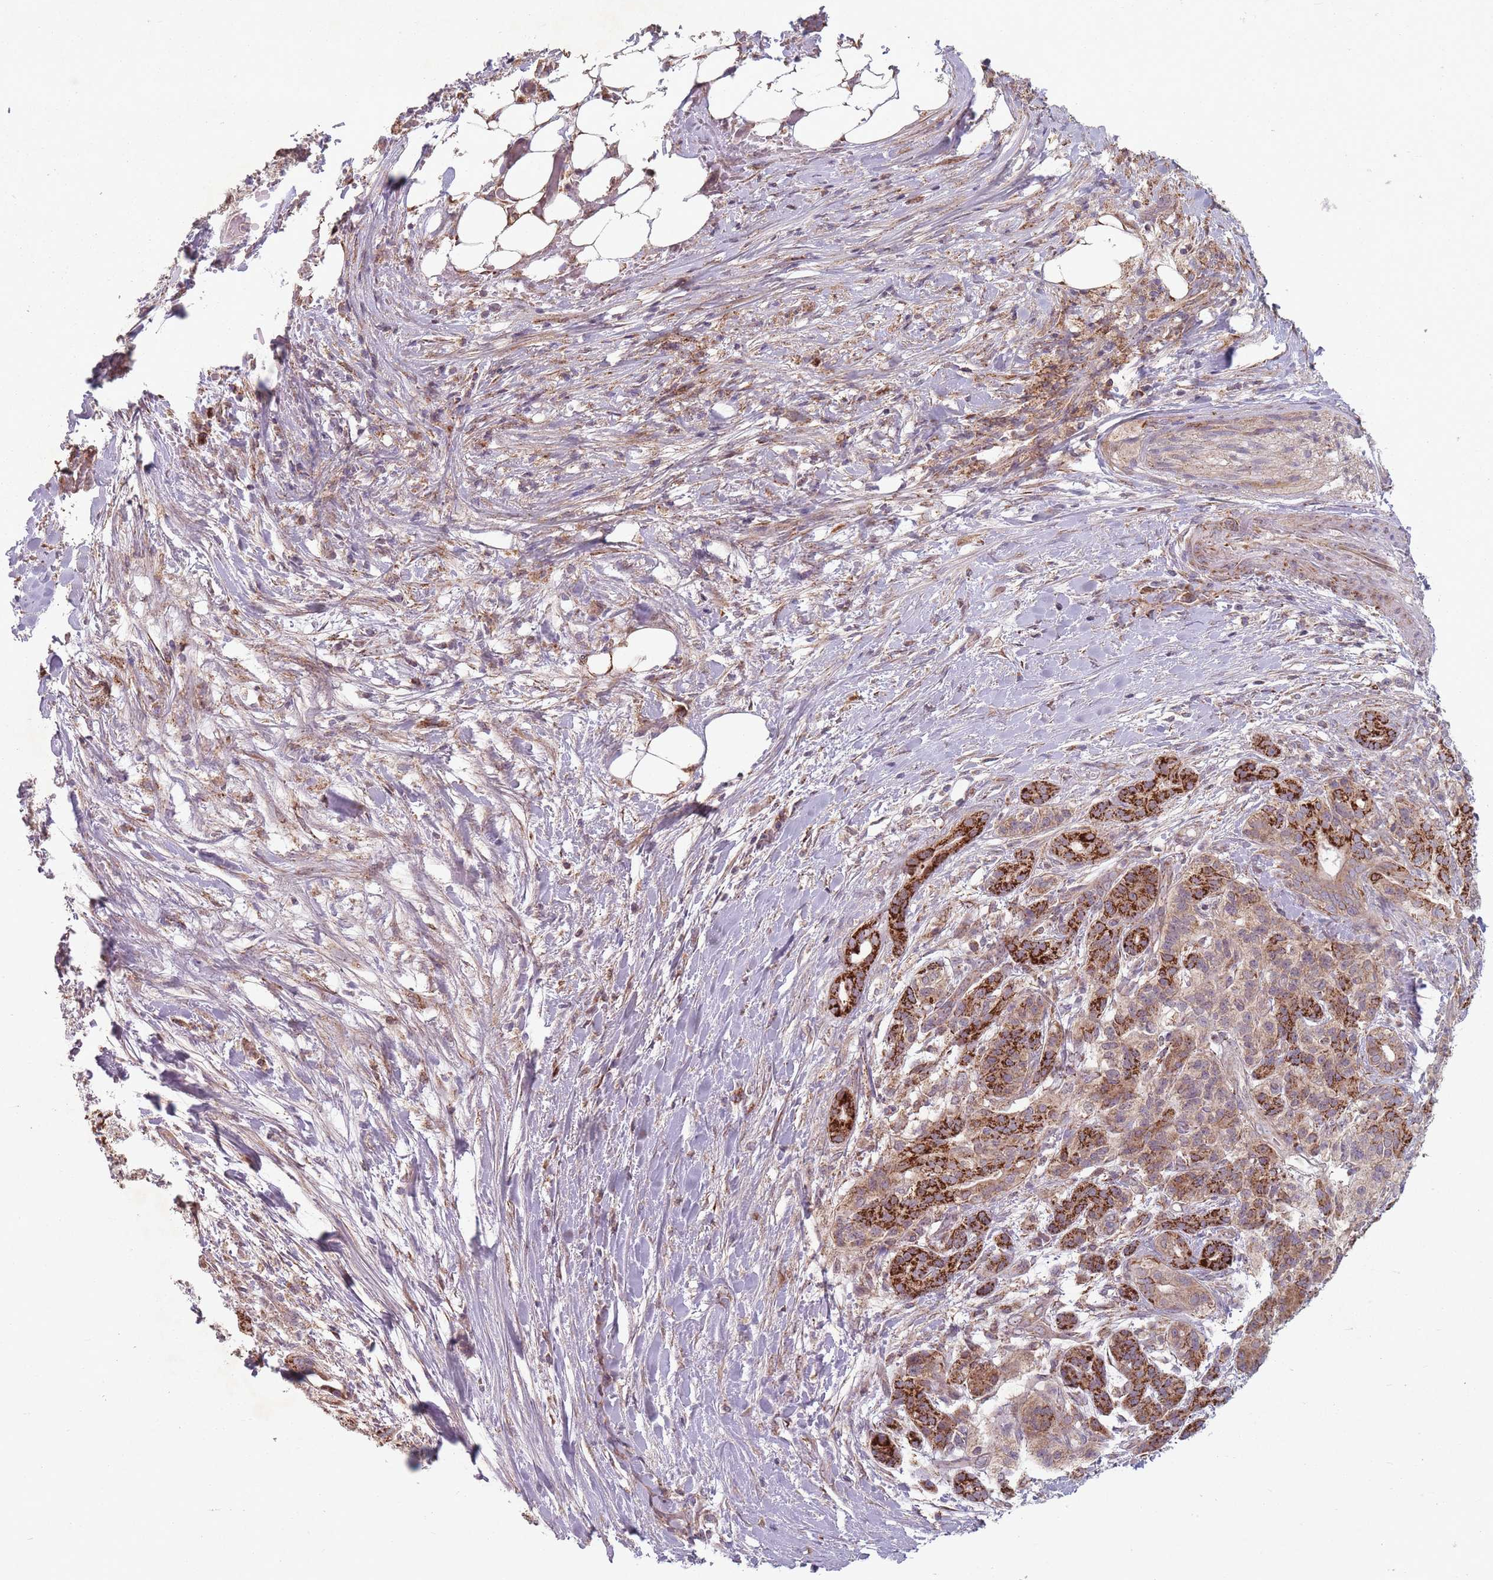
{"staining": {"intensity": "strong", "quantity": "25%-75%", "location": "cytoplasmic/membranous"}, "tissue": "pancreatic cancer", "cell_type": "Tumor cells", "image_type": "cancer", "snomed": [{"axis": "morphology", "description": "Adenocarcinoma, NOS"}, {"axis": "topography", "description": "Pancreas"}], "caption": "DAB immunohistochemical staining of pancreatic adenocarcinoma shows strong cytoplasmic/membranous protein positivity in approximately 25%-75% of tumor cells.", "gene": "OR10Q1", "patient": {"sex": "male", "age": 58}}